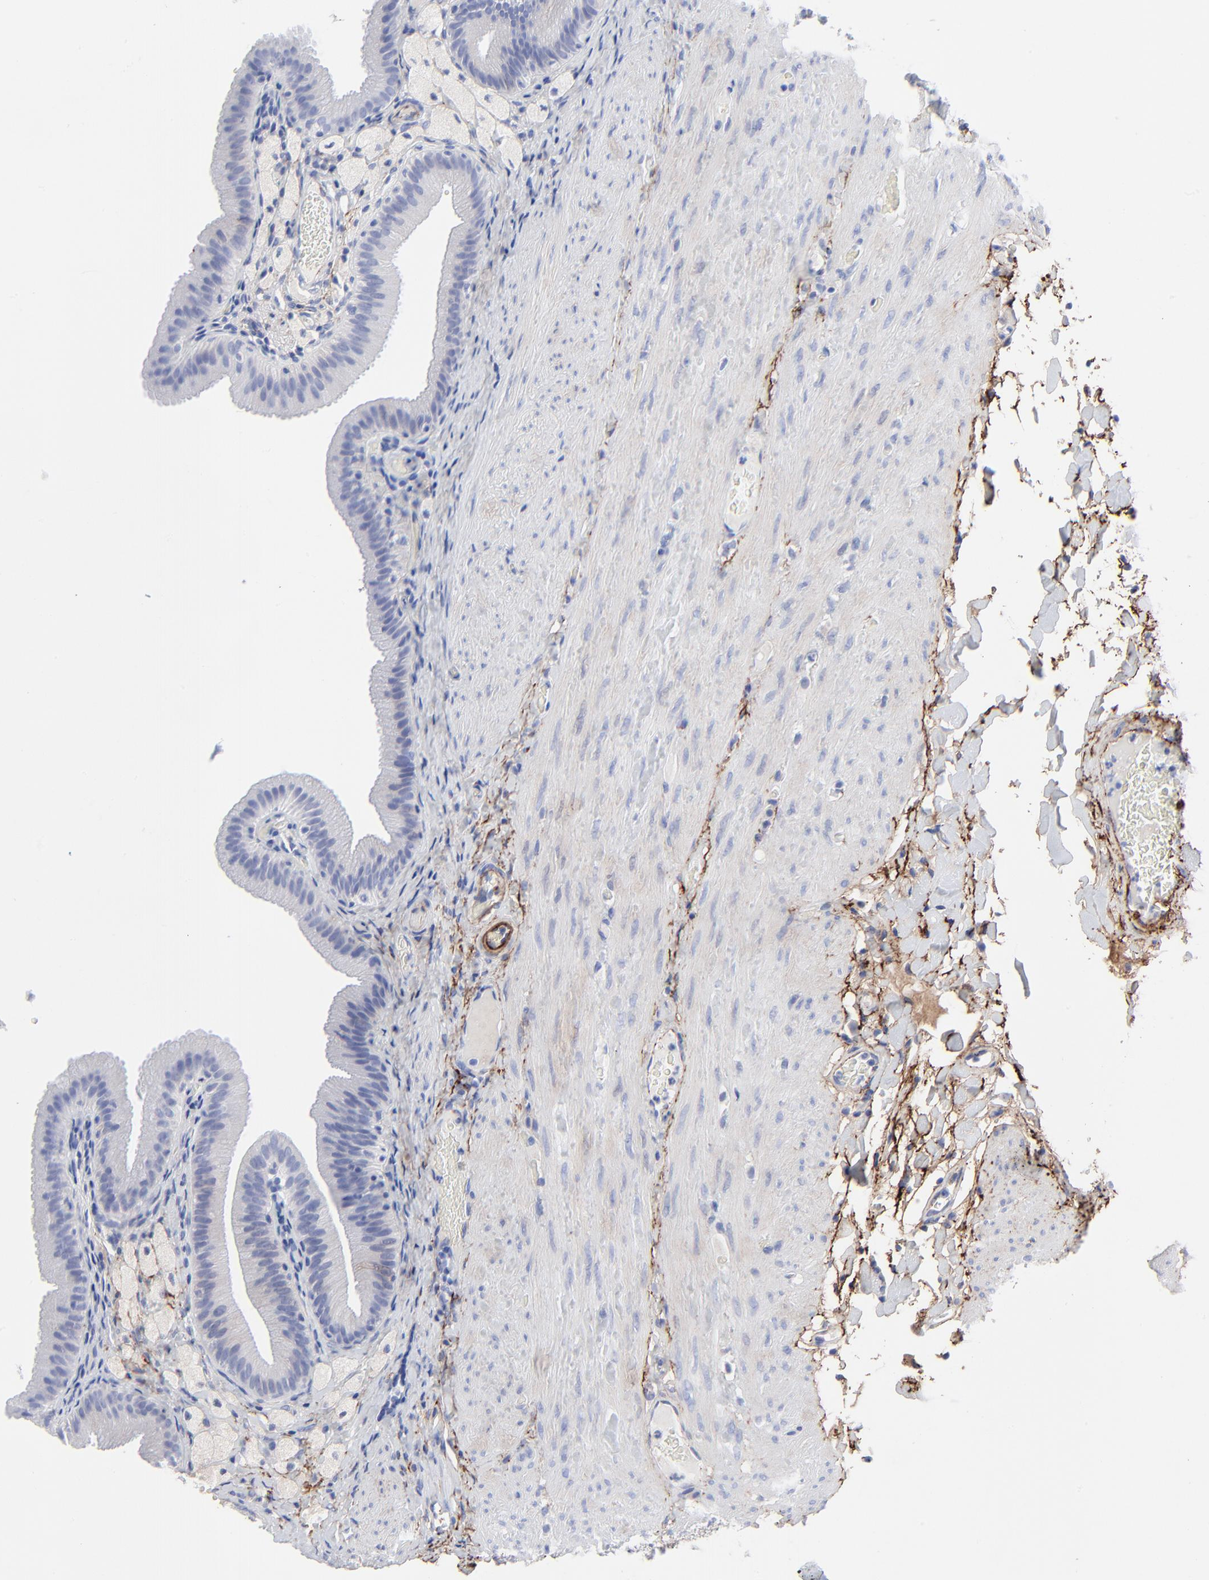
{"staining": {"intensity": "negative", "quantity": "none", "location": "none"}, "tissue": "gallbladder", "cell_type": "Glandular cells", "image_type": "normal", "snomed": [{"axis": "morphology", "description": "Normal tissue, NOS"}, {"axis": "topography", "description": "Gallbladder"}], "caption": "DAB immunohistochemical staining of benign gallbladder demonstrates no significant expression in glandular cells.", "gene": "FBLN2", "patient": {"sex": "female", "age": 24}}